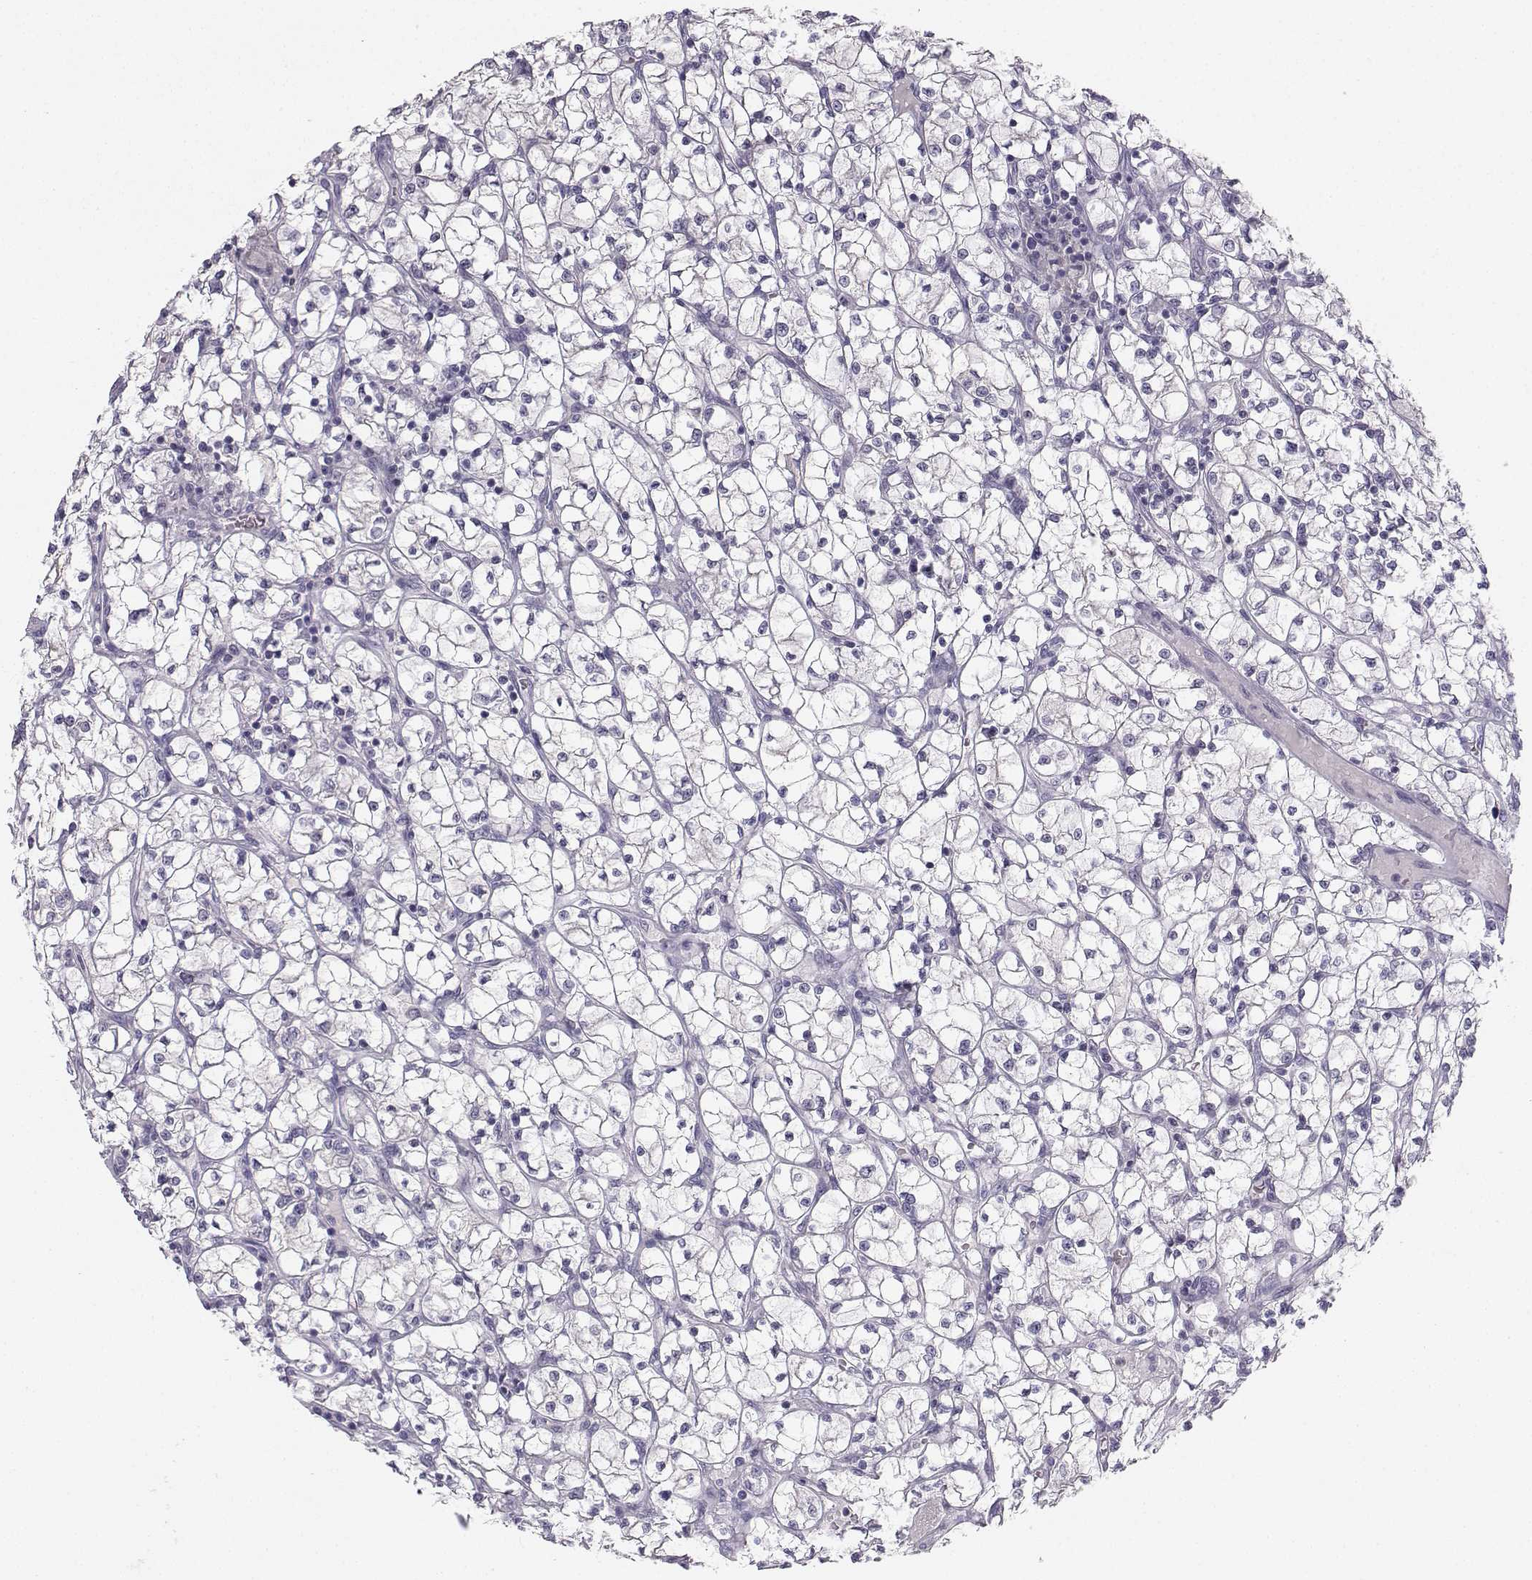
{"staining": {"intensity": "negative", "quantity": "none", "location": "none"}, "tissue": "renal cancer", "cell_type": "Tumor cells", "image_type": "cancer", "snomed": [{"axis": "morphology", "description": "Adenocarcinoma, NOS"}, {"axis": "topography", "description": "Kidney"}], "caption": "Micrograph shows no protein positivity in tumor cells of renal cancer tissue.", "gene": "SYCE1", "patient": {"sex": "female", "age": 64}}